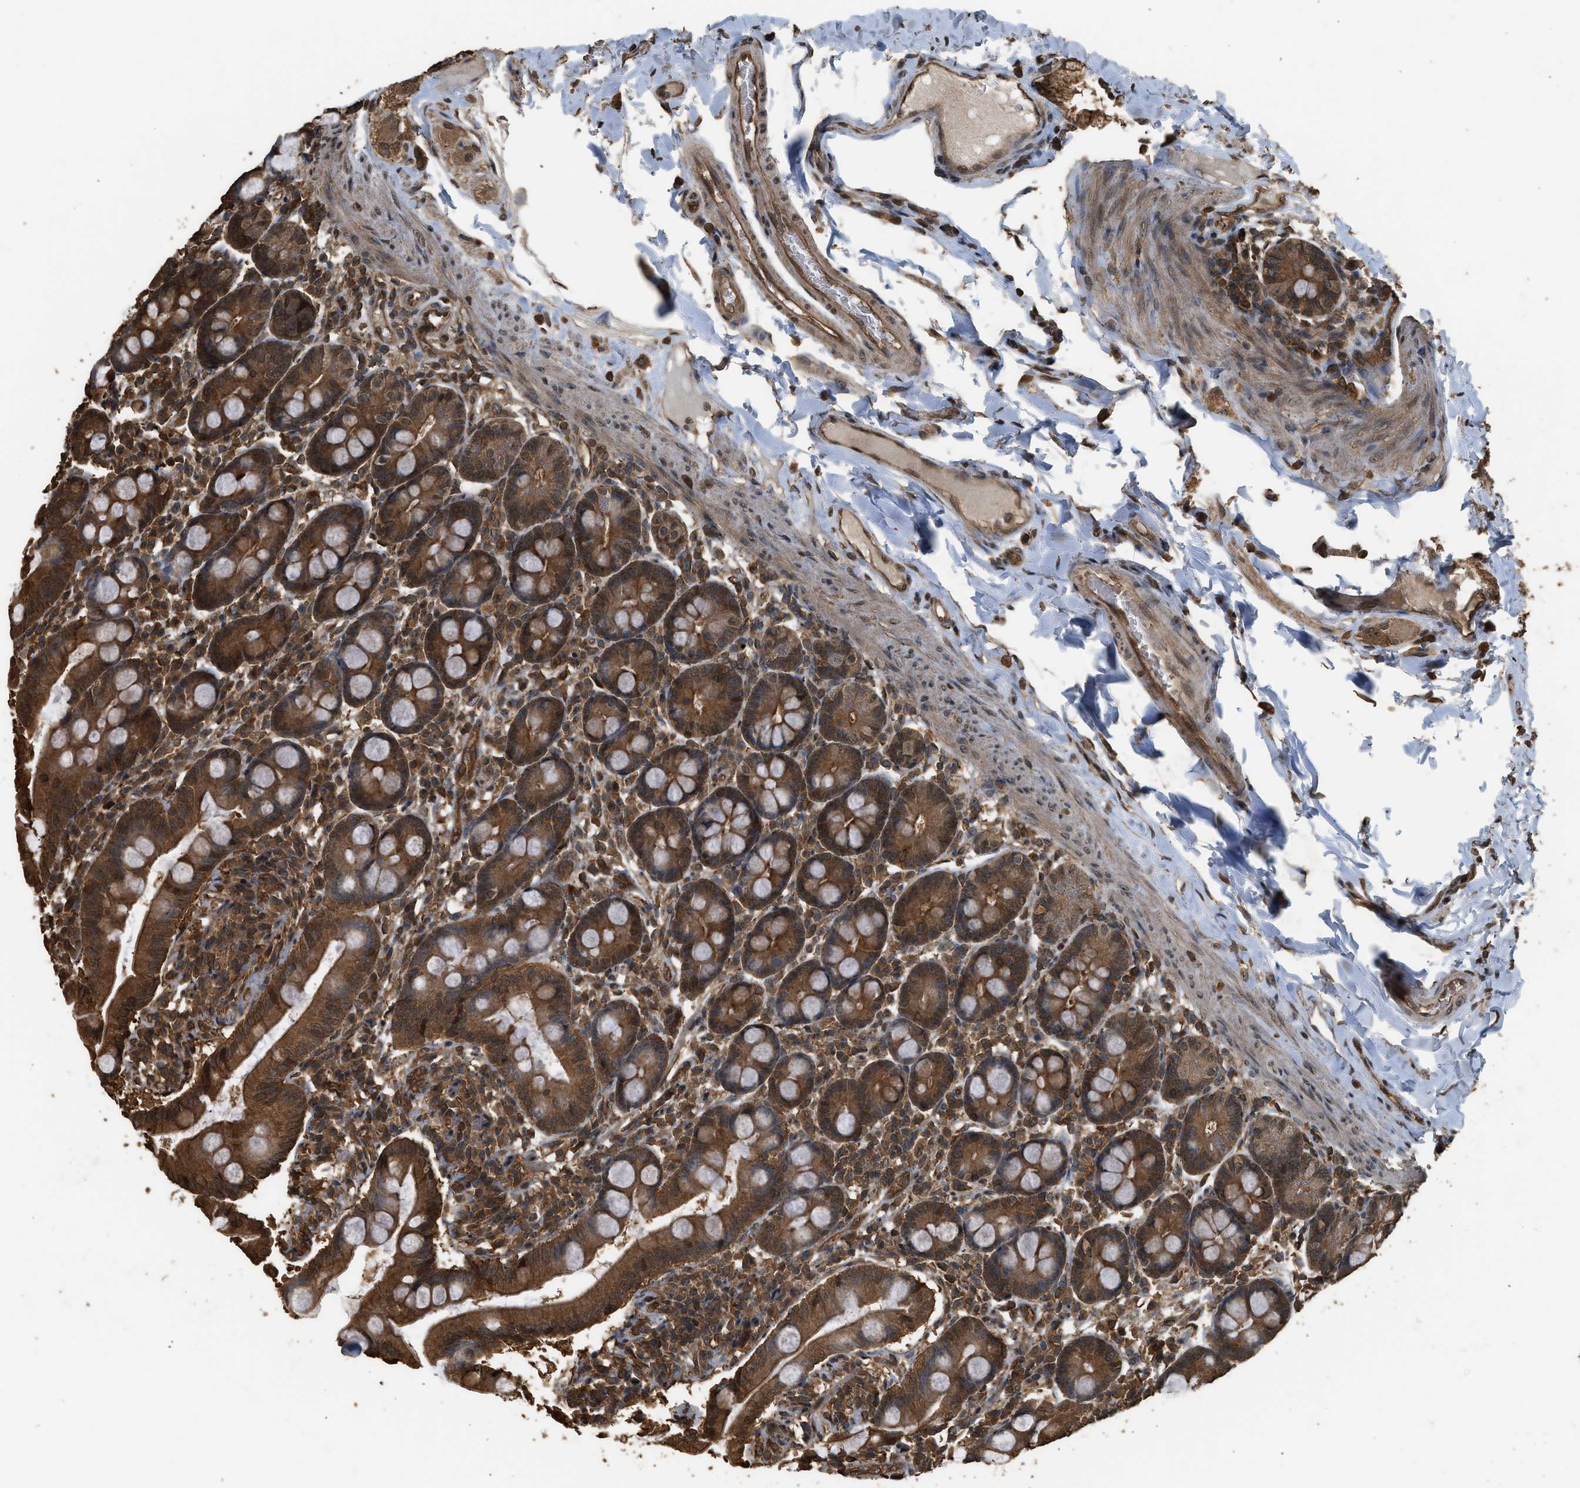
{"staining": {"intensity": "strong", "quantity": ">75%", "location": "cytoplasmic/membranous"}, "tissue": "duodenum", "cell_type": "Glandular cells", "image_type": "normal", "snomed": [{"axis": "morphology", "description": "Normal tissue, NOS"}, {"axis": "topography", "description": "Duodenum"}], "caption": "High-power microscopy captured an immunohistochemistry image of unremarkable duodenum, revealing strong cytoplasmic/membranous expression in about >75% of glandular cells. The protein of interest is shown in brown color, while the nuclei are stained blue.", "gene": "MYBL2", "patient": {"sex": "male", "age": 50}}